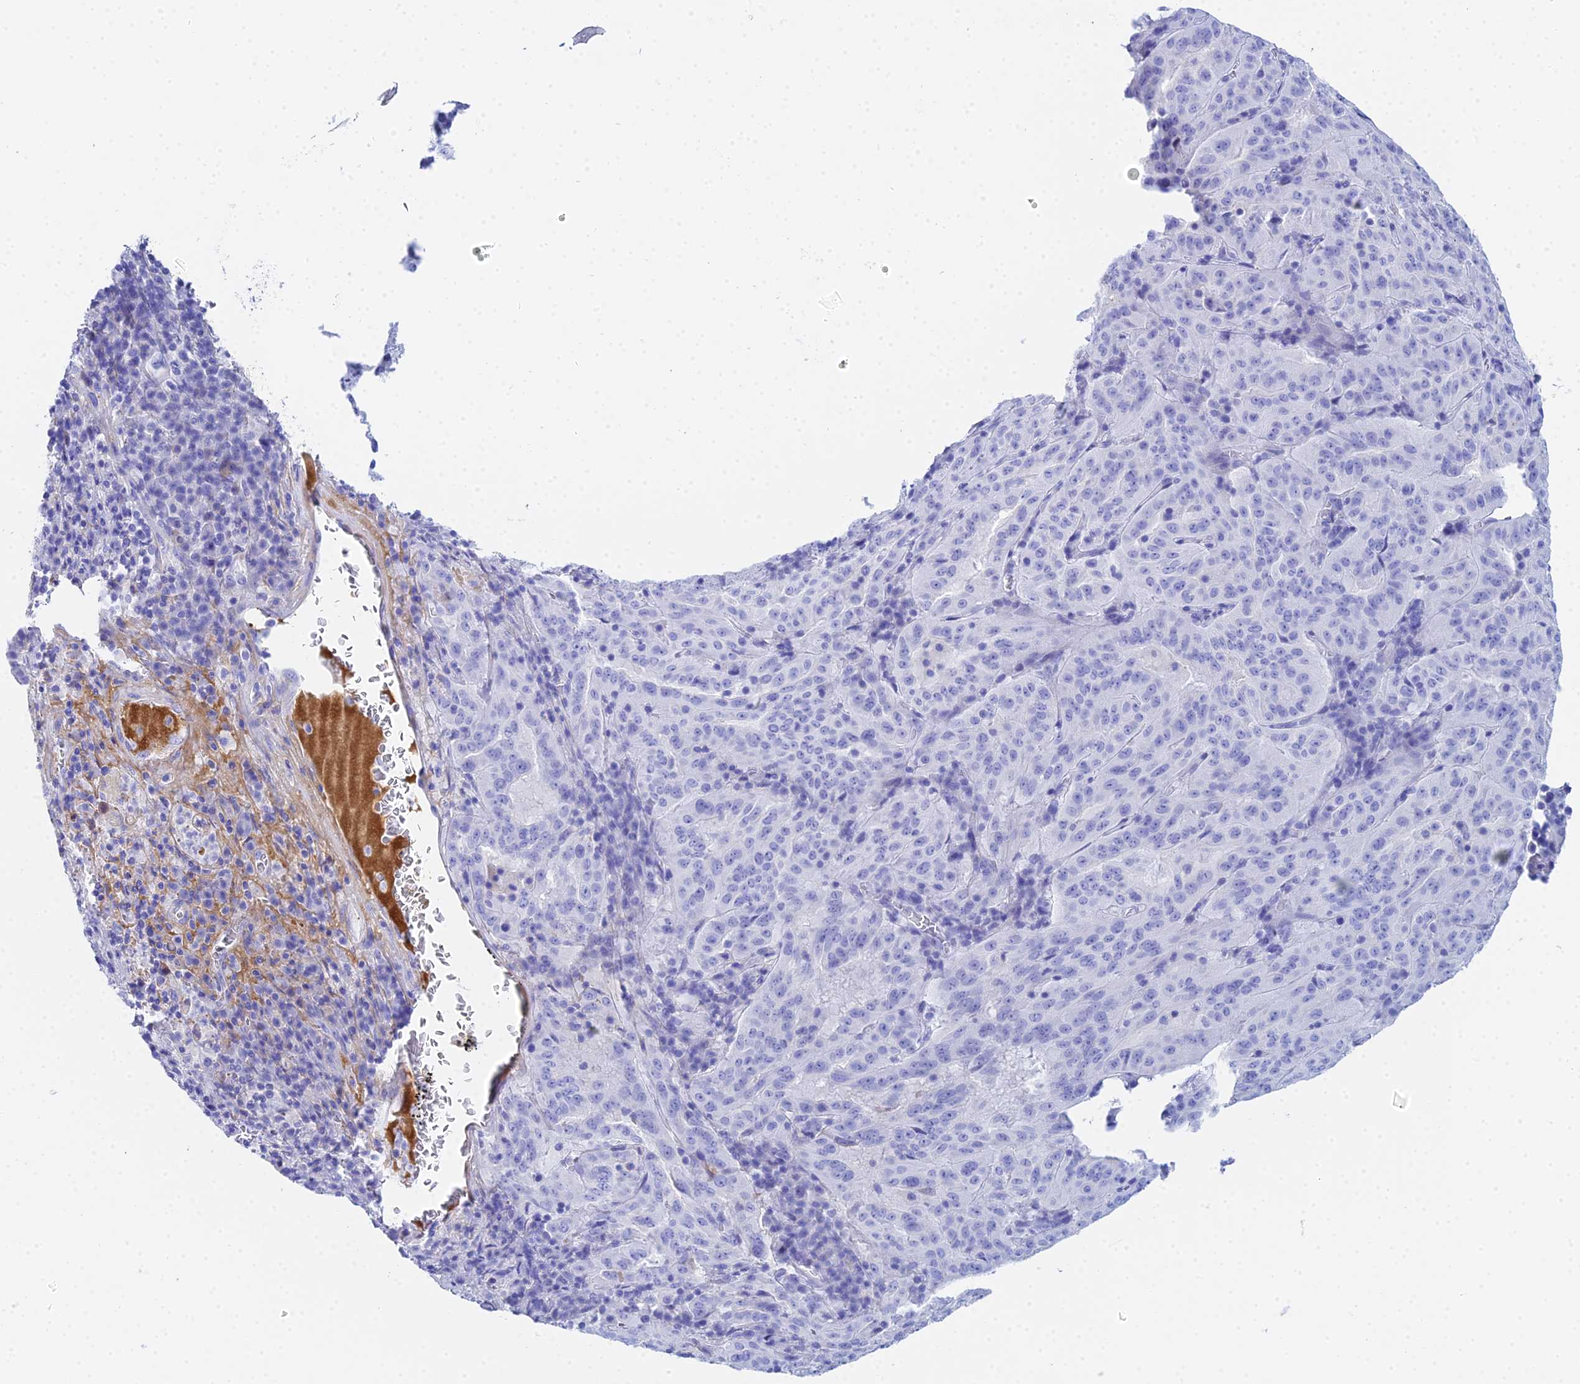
{"staining": {"intensity": "negative", "quantity": "none", "location": "none"}, "tissue": "pancreatic cancer", "cell_type": "Tumor cells", "image_type": "cancer", "snomed": [{"axis": "morphology", "description": "Adenocarcinoma, NOS"}, {"axis": "topography", "description": "Pancreas"}], "caption": "The image displays no significant staining in tumor cells of pancreatic adenocarcinoma.", "gene": "CELA3A", "patient": {"sex": "male", "age": 63}}